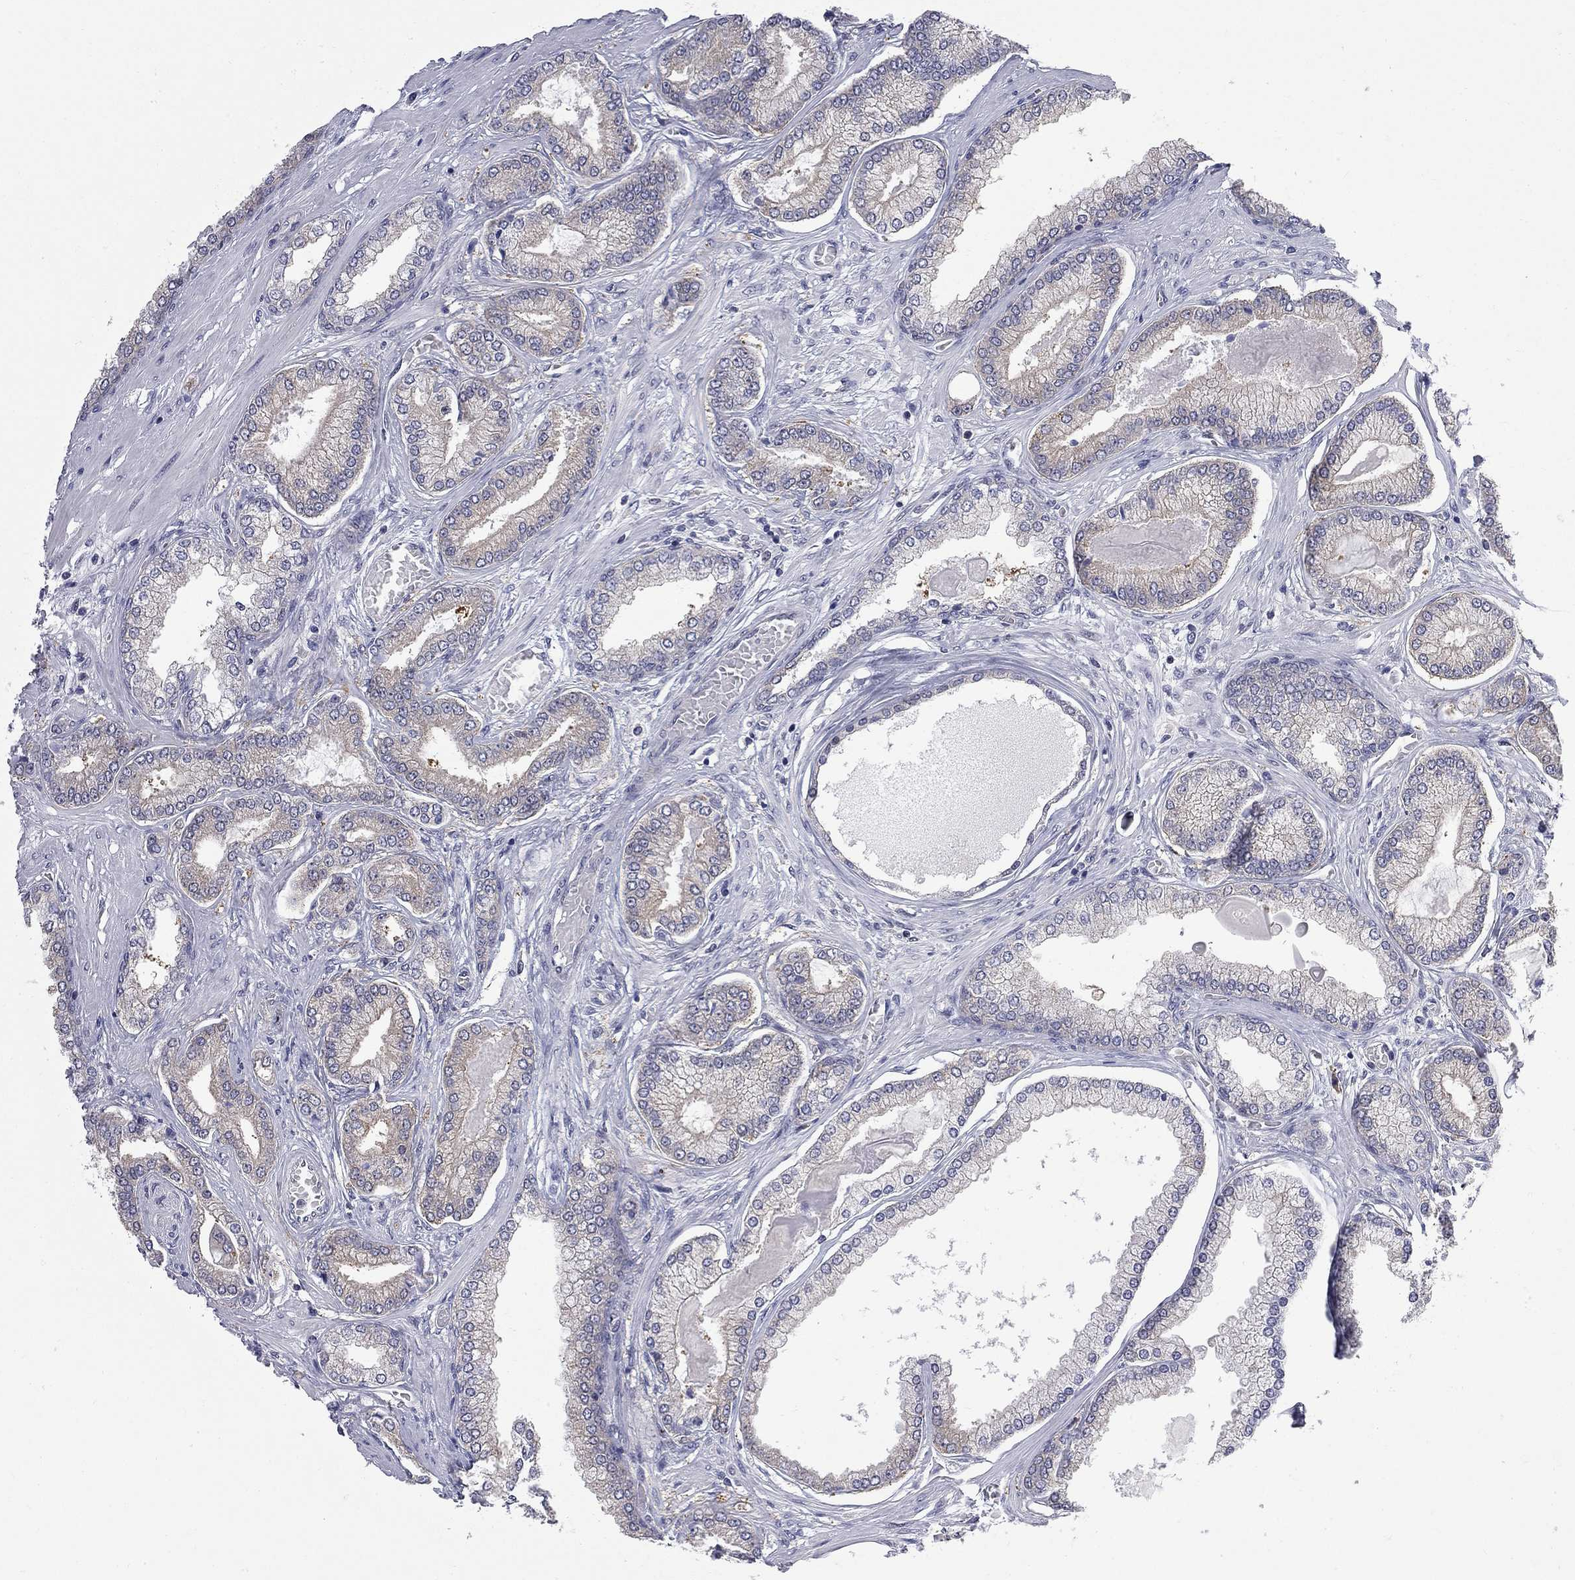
{"staining": {"intensity": "weak", "quantity": "<25%", "location": "cytoplasmic/membranous"}, "tissue": "prostate cancer", "cell_type": "Tumor cells", "image_type": "cancer", "snomed": [{"axis": "morphology", "description": "Adenocarcinoma, Low grade"}, {"axis": "topography", "description": "Prostate"}], "caption": "Prostate adenocarcinoma (low-grade) was stained to show a protein in brown. There is no significant expression in tumor cells. (DAB (3,3'-diaminobenzidine) IHC, high magnification).", "gene": "GALNT8", "patient": {"sex": "male", "age": 57}}